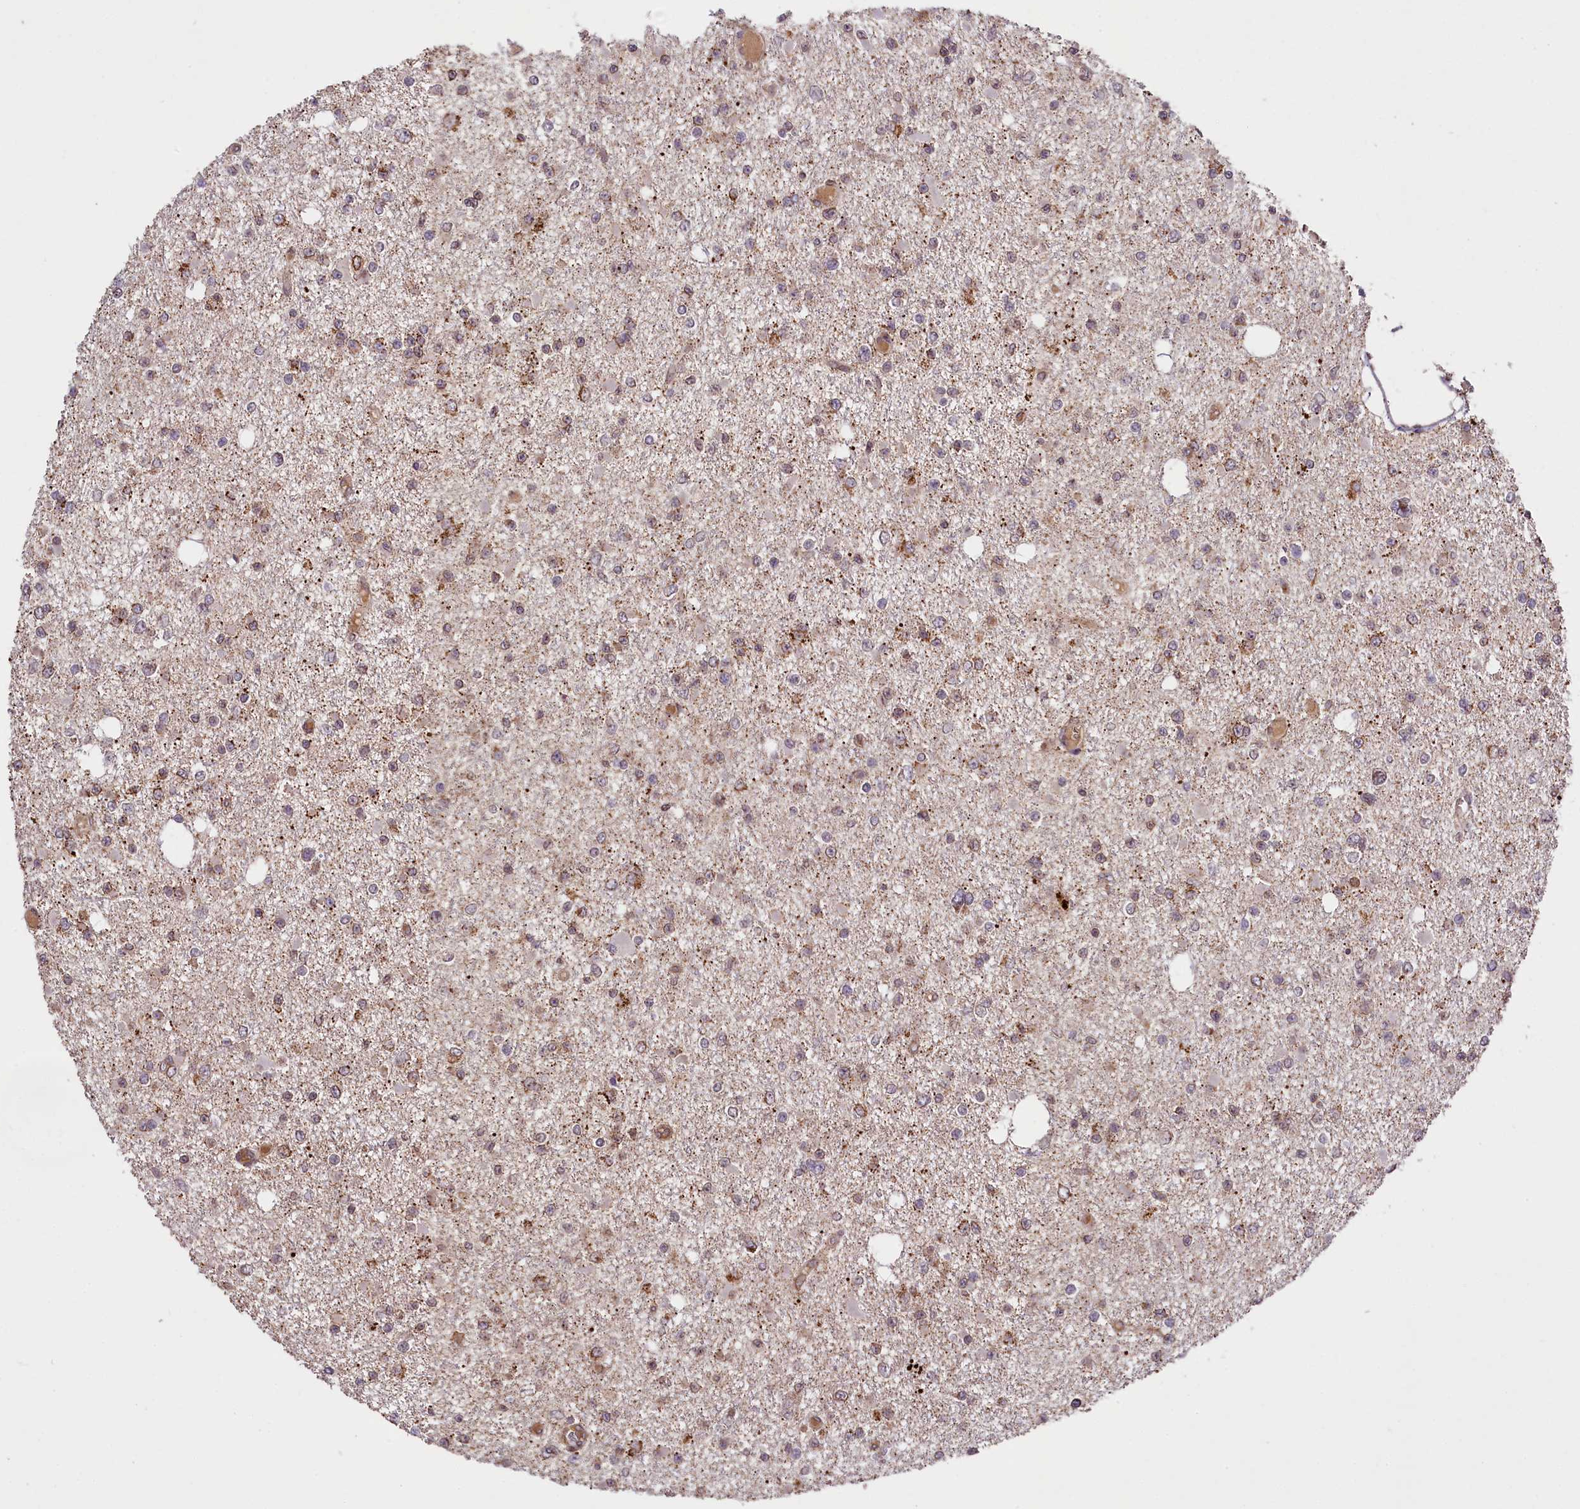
{"staining": {"intensity": "weak", "quantity": "25%-75%", "location": "cytoplasmic/membranous"}, "tissue": "glioma", "cell_type": "Tumor cells", "image_type": "cancer", "snomed": [{"axis": "morphology", "description": "Glioma, malignant, Low grade"}, {"axis": "topography", "description": "Brain"}], "caption": "Weak cytoplasmic/membranous expression is appreciated in approximately 25%-75% of tumor cells in glioma.", "gene": "ZNF480", "patient": {"sex": "female", "age": 22}}